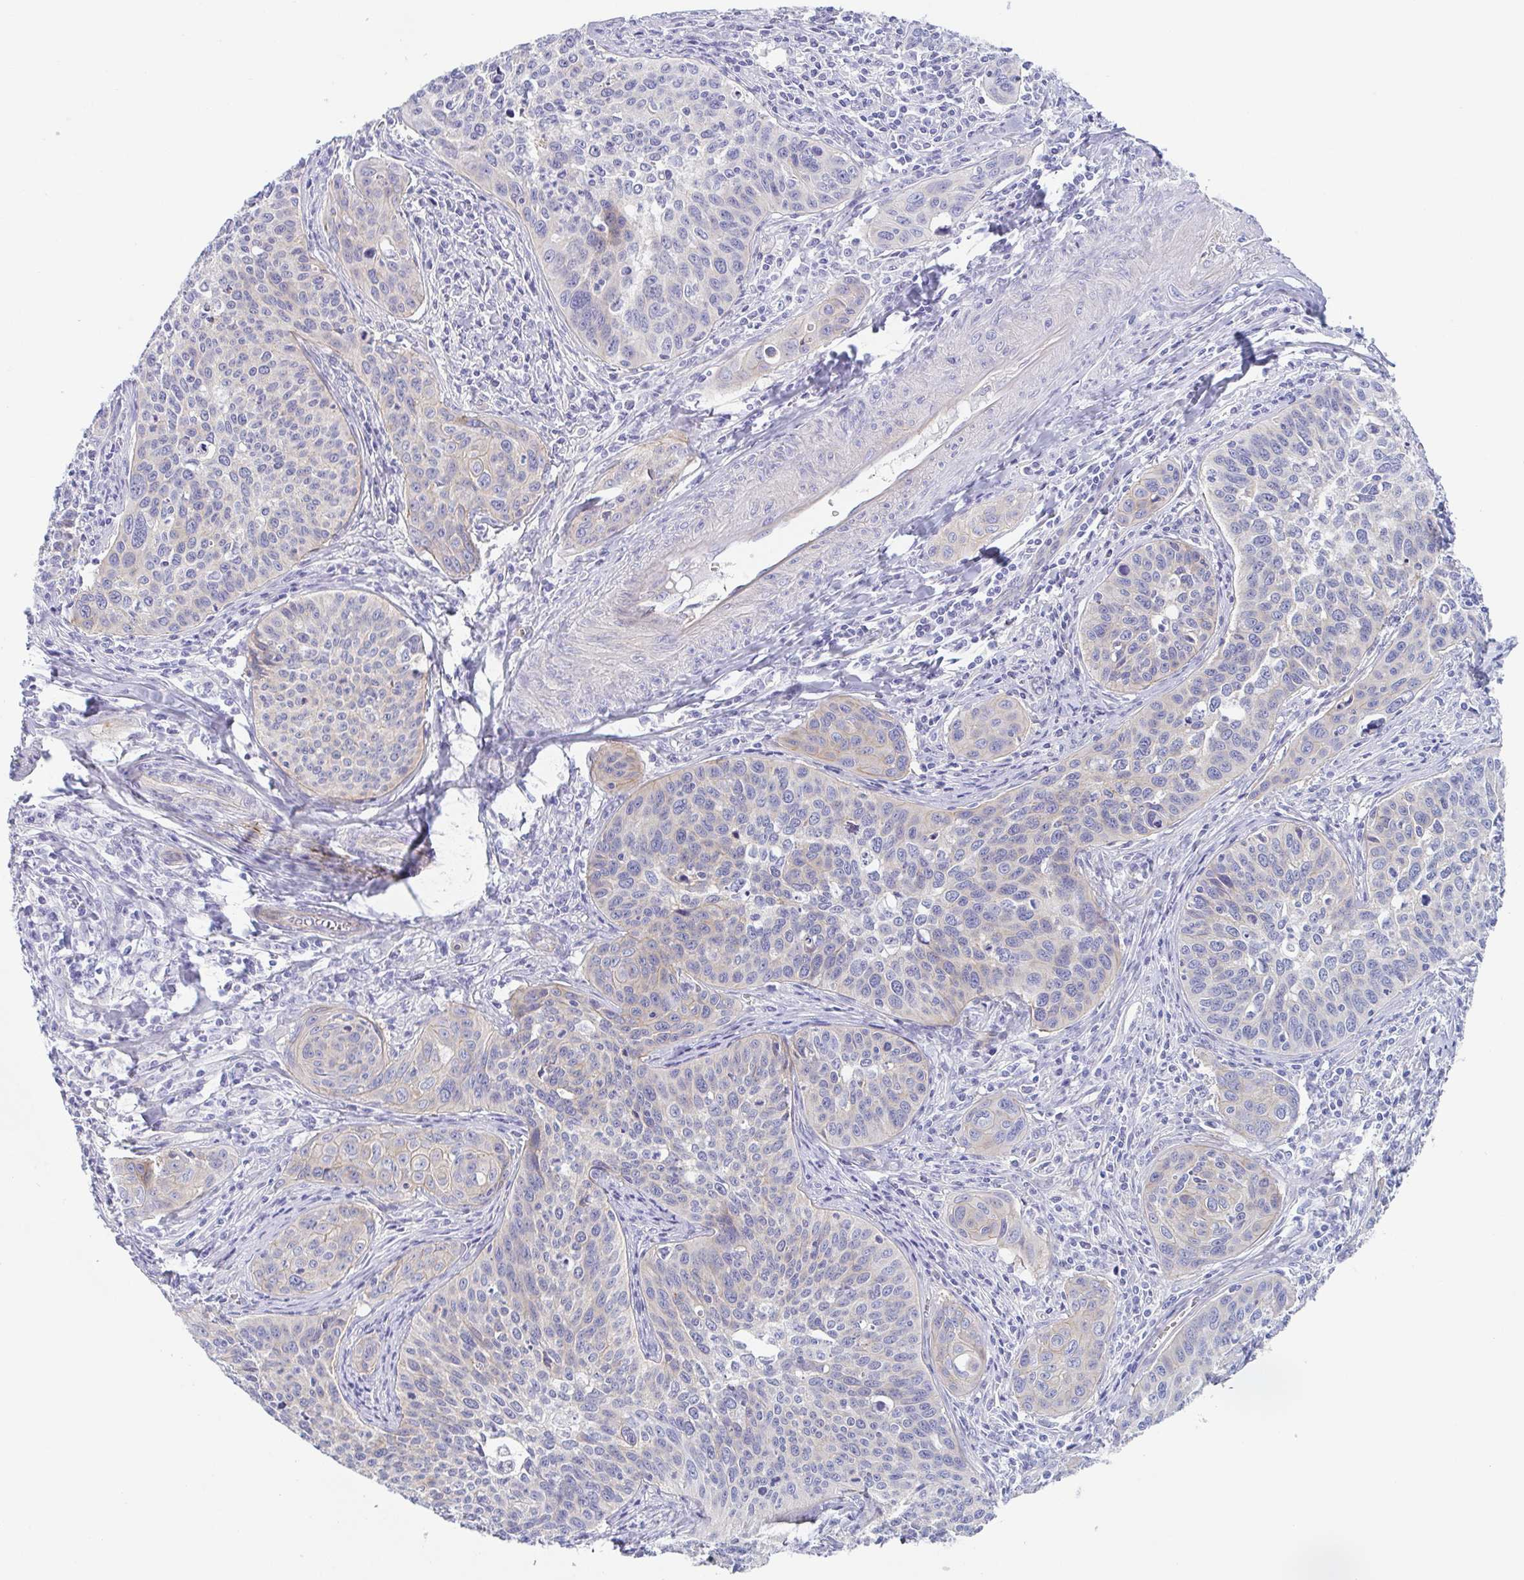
{"staining": {"intensity": "weak", "quantity": "<25%", "location": "cytoplasmic/membranous"}, "tissue": "cervical cancer", "cell_type": "Tumor cells", "image_type": "cancer", "snomed": [{"axis": "morphology", "description": "Squamous cell carcinoma, NOS"}, {"axis": "topography", "description": "Cervix"}], "caption": "Immunohistochemical staining of squamous cell carcinoma (cervical) shows no significant staining in tumor cells. (DAB immunohistochemistry (IHC) visualized using brightfield microscopy, high magnification).", "gene": "DYNC1I1", "patient": {"sex": "female", "age": 31}}